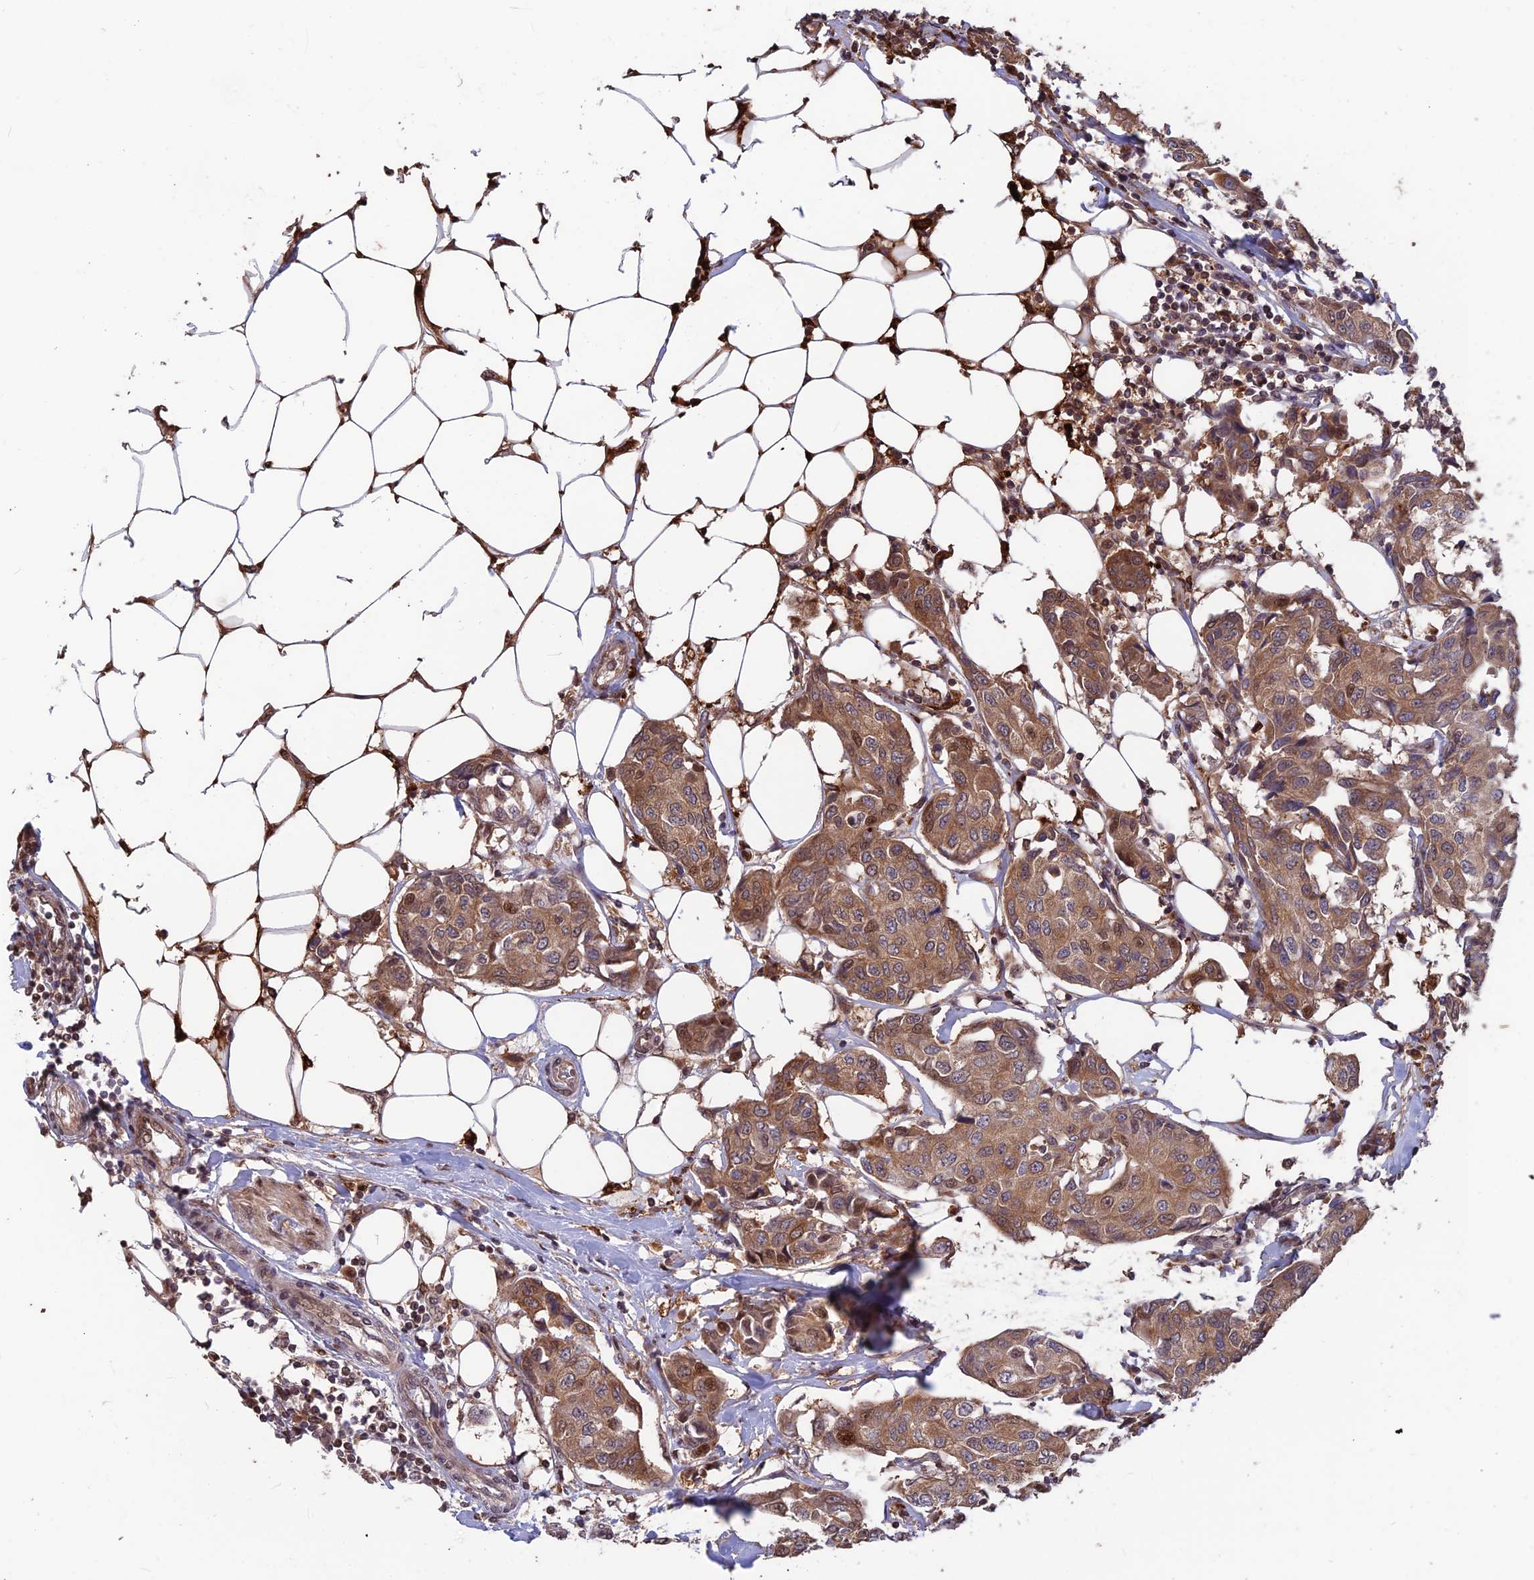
{"staining": {"intensity": "moderate", "quantity": ">75%", "location": "cytoplasmic/membranous"}, "tissue": "breast cancer", "cell_type": "Tumor cells", "image_type": "cancer", "snomed": [{"axis": "morphology", "description": "Duct carcinoma"}, {"axis": "topography", "description": "Breast"}], "caption": "There is medium levels of moderate cytoplasmic/membranous positivity in tumor cells of breast intraductal carcinoma, as demonstrated by immunohistochemical staining (brown color).", "gene": "MAST2", "patient": {"sex": "female", "age": 80}}